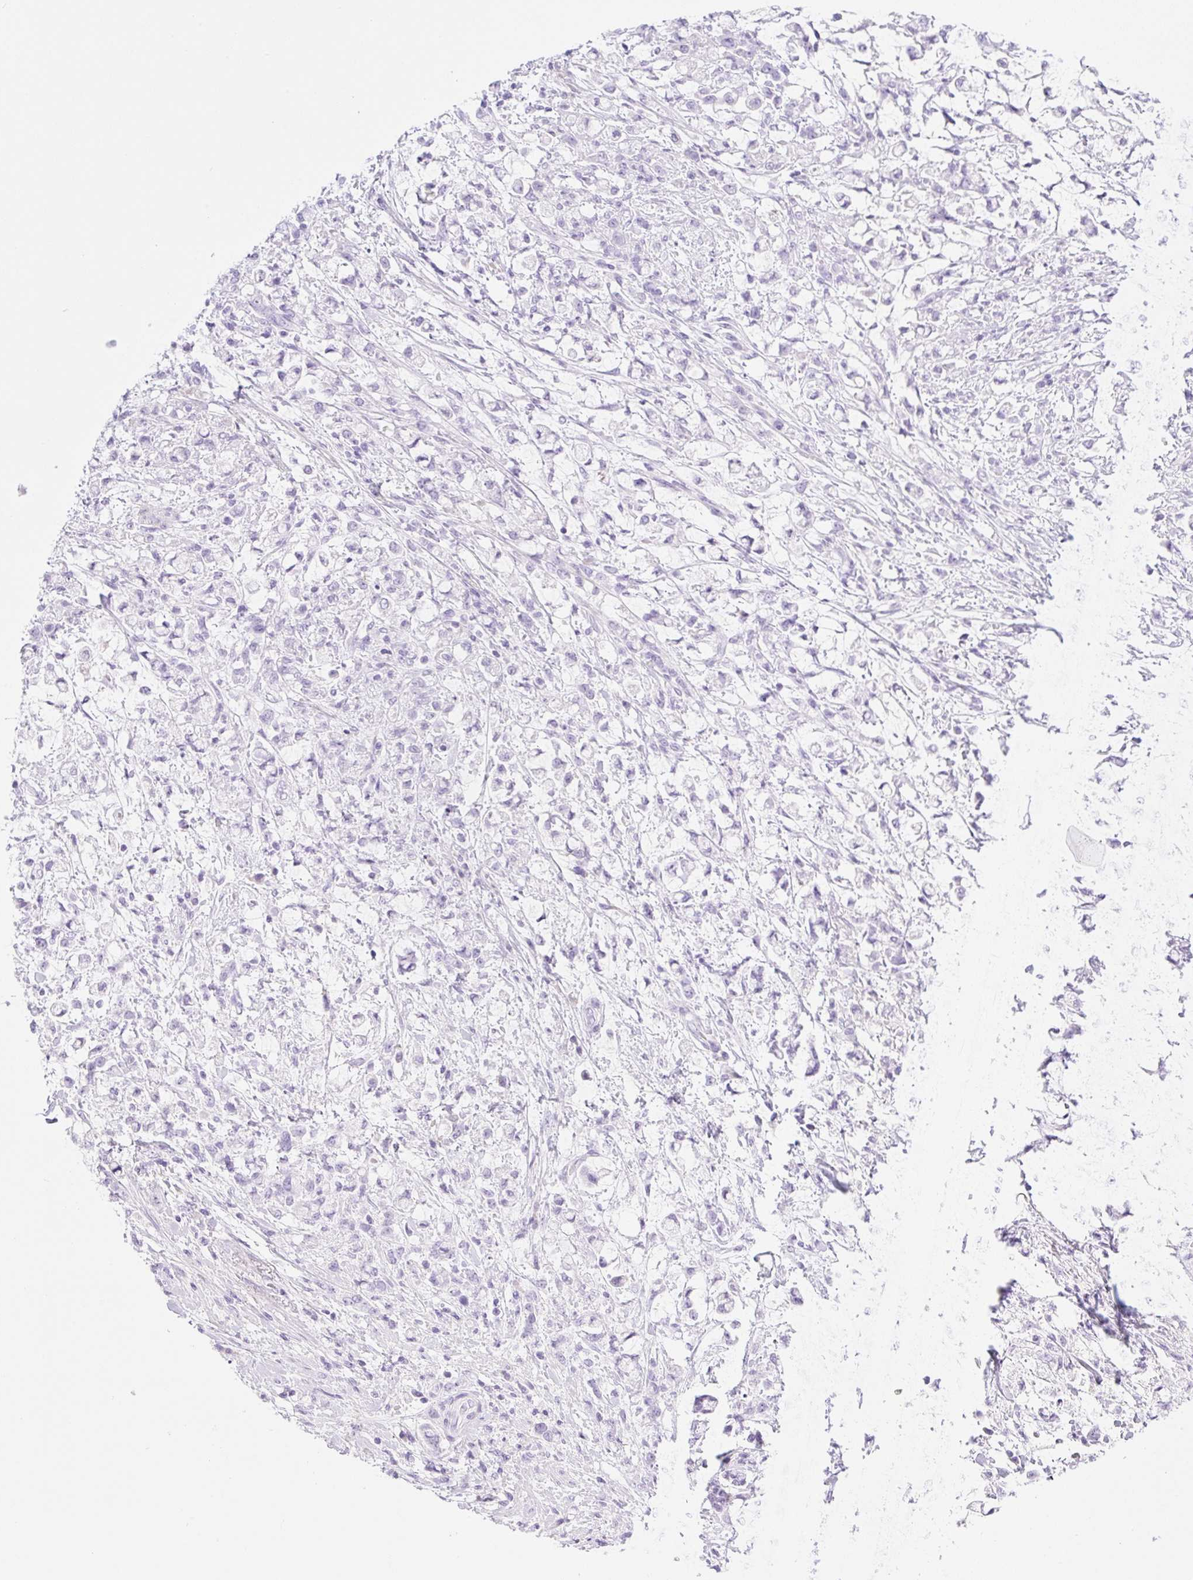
{"staining": {"intensity": "negative", "quantity": "none", "location": "none"}, "tissue": "stomach cancer", "cell_type": "Tumor cells", "image_type": "cancer", "snomed": [{"axis": "morphology", "description": "Adenocarcinoma, NOS"}, {"axis": "topography", "description": "Stomach"}], "caption": "Immunohistochemistry (IHC) photomicrograph of neoplastic tissue: human adenocarcinoma (stomach) stained with DAB demonstrates no significant protein positivity in tumor cells.", "gene": "PALM3", "patient": {"sex": "female", "age": 60}}